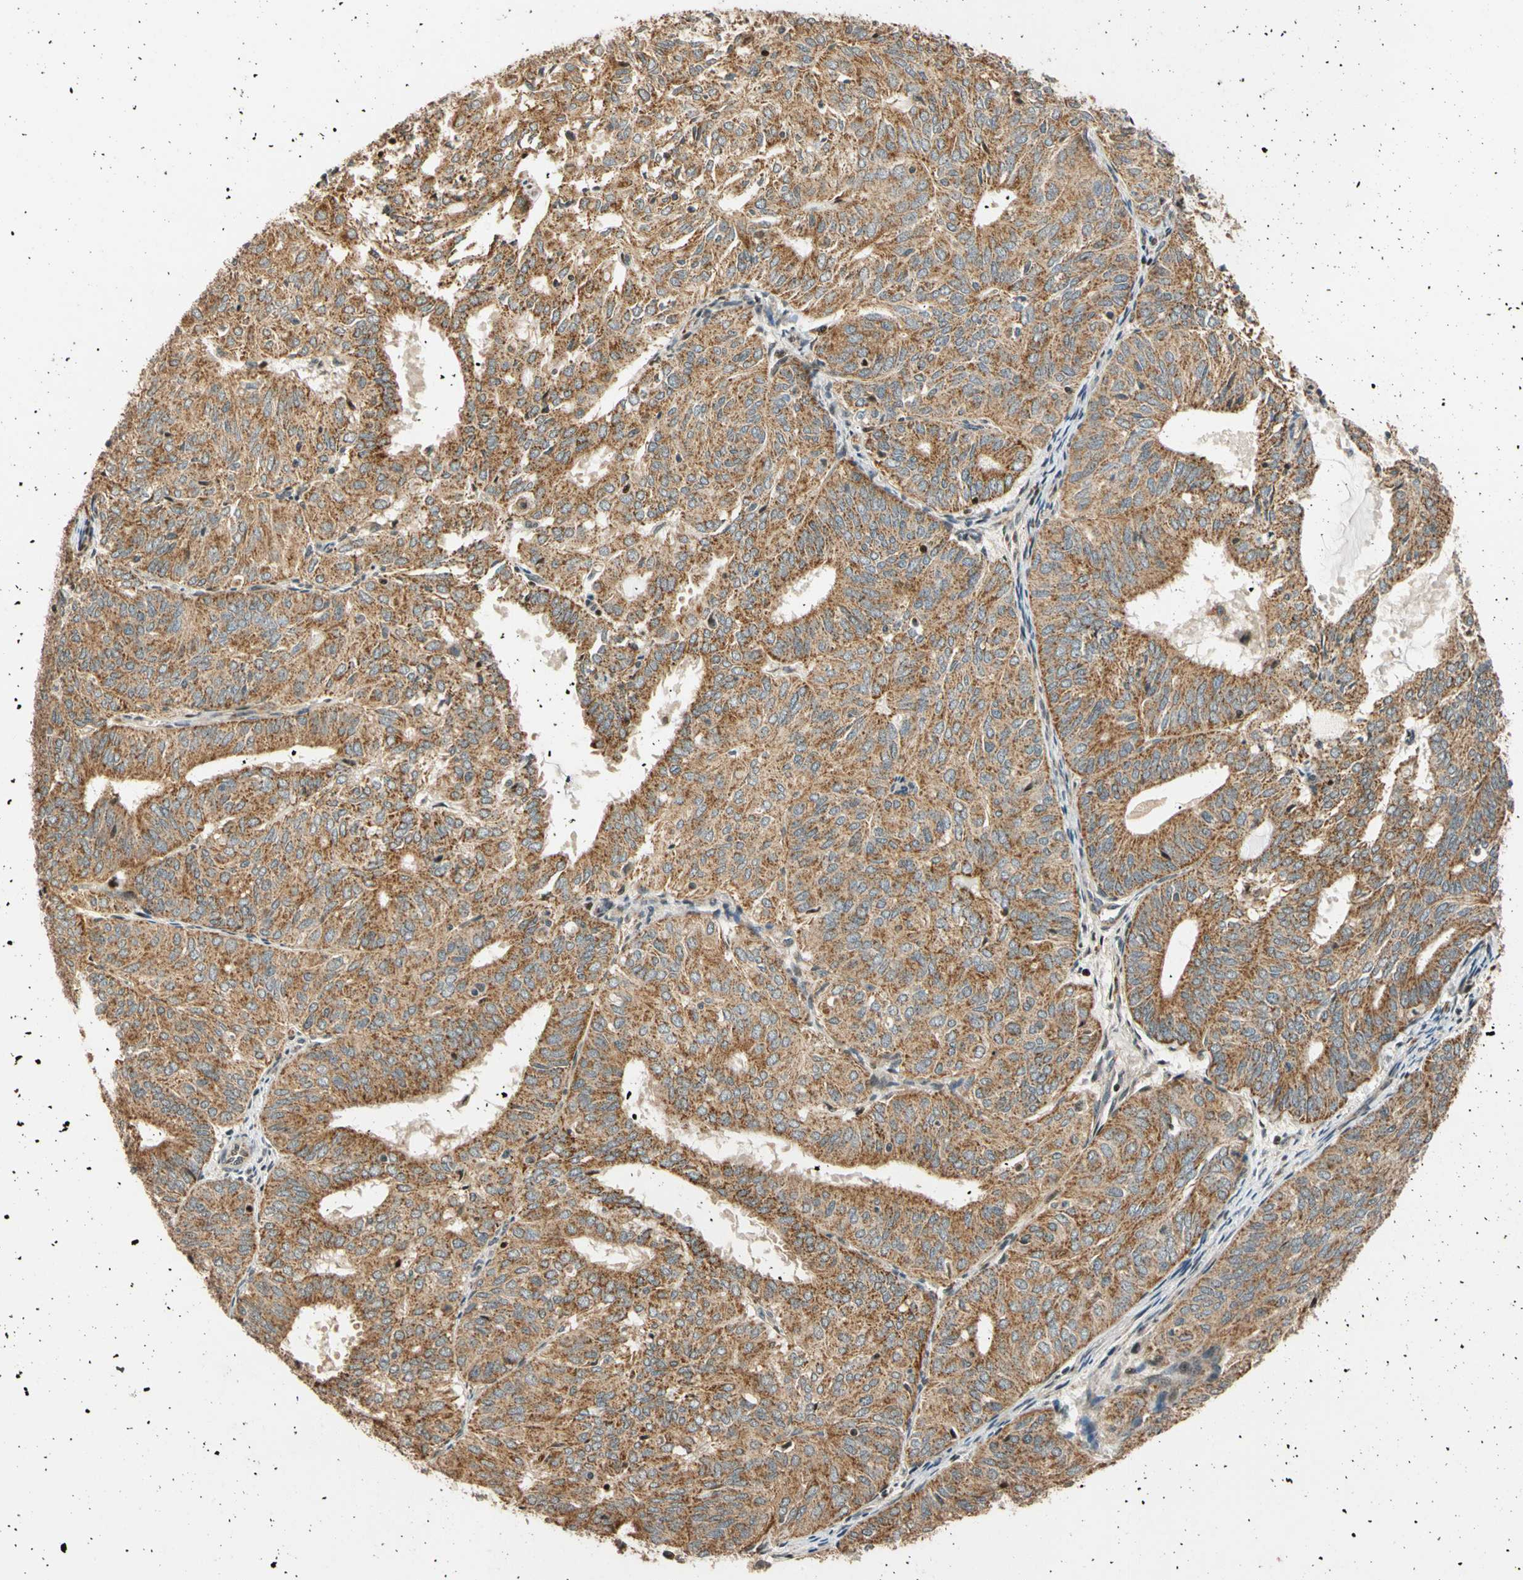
{"staining": {"intensity": "moderate", "quantity": ">75%", "location": "cytoplasmic/membranous"}, "tissue": "endometrial cancer", "cell_type": "Tumor cells", "image_type": "cancer", "snomed": [{"axis": "morphology", "description": "Adenocarcinoma, NOS"}, {"axis": "topography", "description": "Uterus"}], "caption": "Immunohistochemical staining of endometrial cancer (adenocarcinoma) displays medium levels of moderate cytoplasmic/membranous expression in about >75% of tumor cells. Immunohistochemistry stains the protein in brown and the nuclei are stained blue.", "gene": "HECW1", "patient": {"sex": "female", "age": 60}}